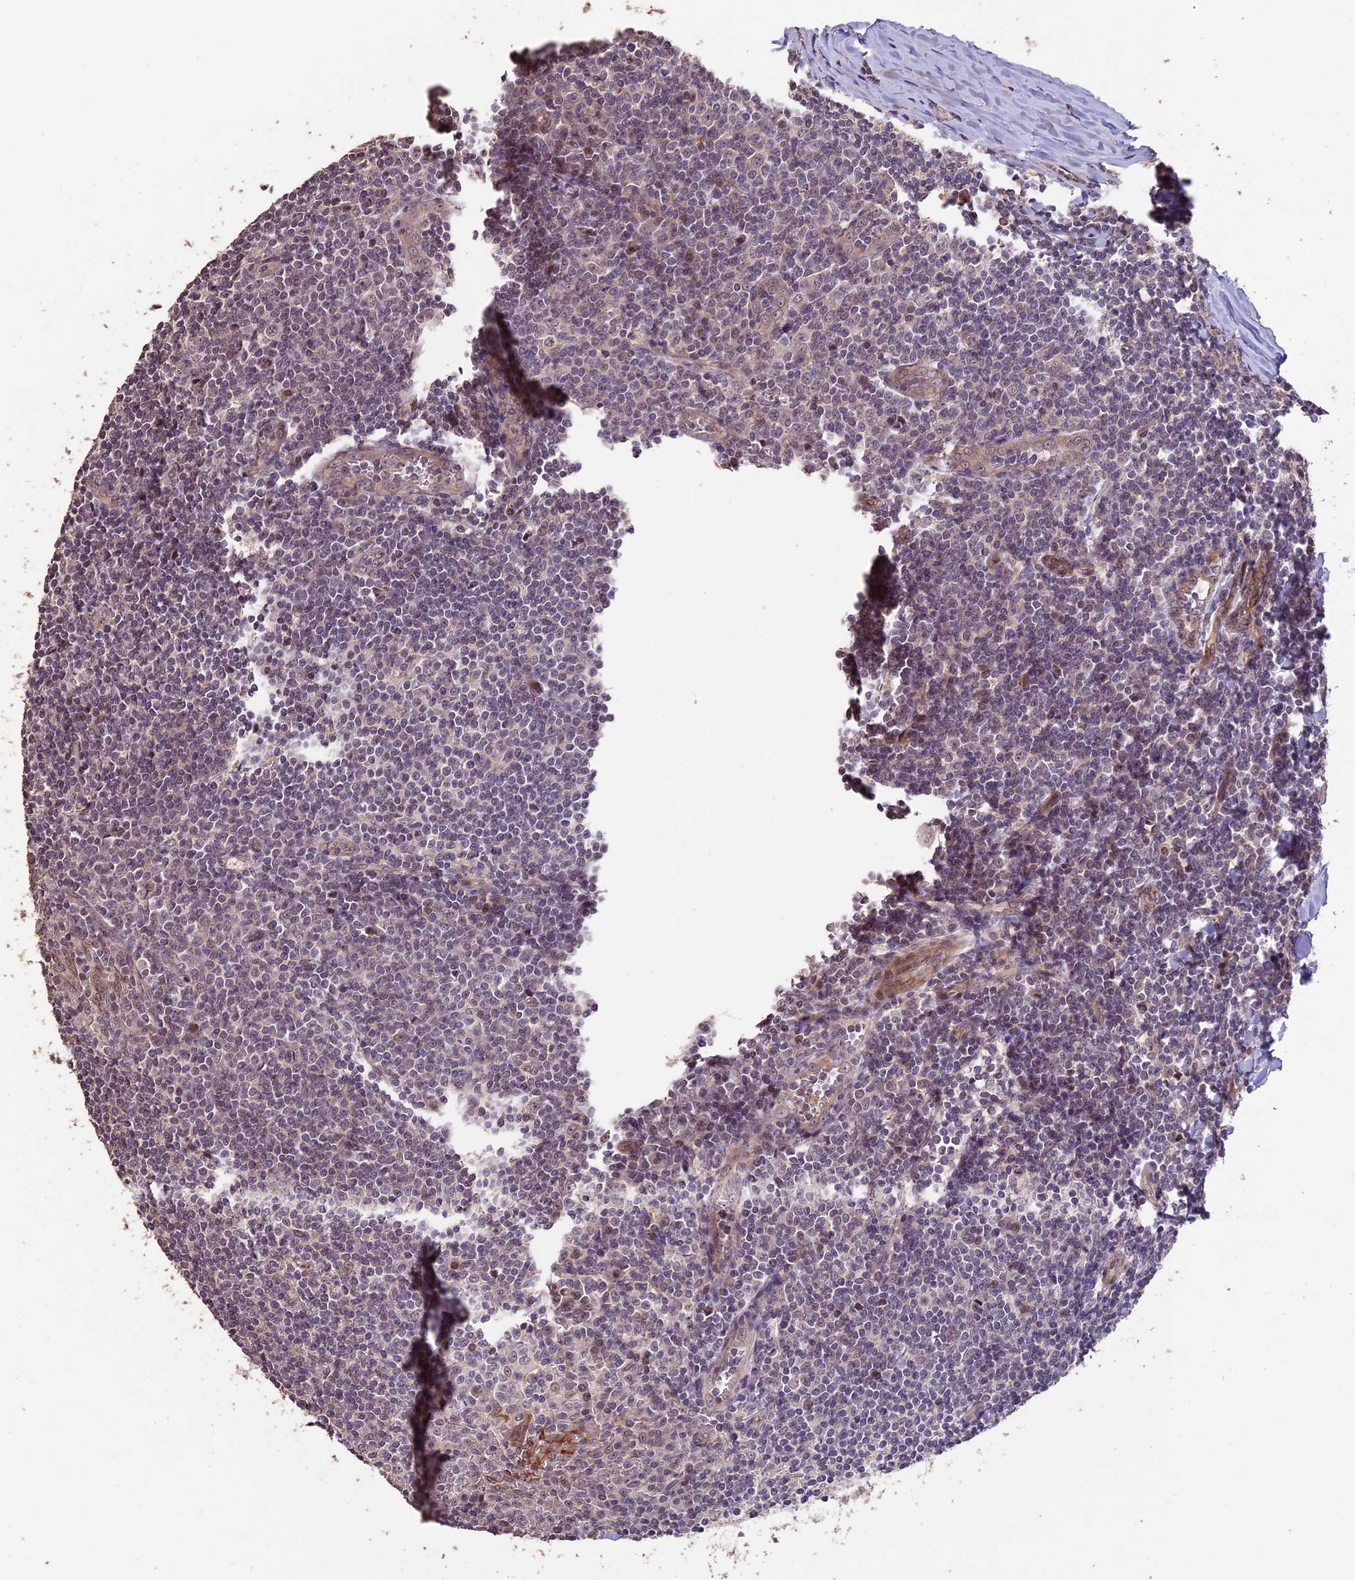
{"staining": {"intensity": "negative", "quantity": "none", "location": "none"}, "tissue": "tonsil", "cell_type": "Germinal center cells", "image_type": "normal", "snomed": [{"axis": "morphology", "description": "Normal tissue, NOS"}, {"axis": "topography", "description": "Tonsil"}], "caption": "This is an IHC histopathology image of benign human tonsil. There is no staining in germinal center cells.", "gene": "GNB5", "patient": {"sex": "male", "age": 27}}